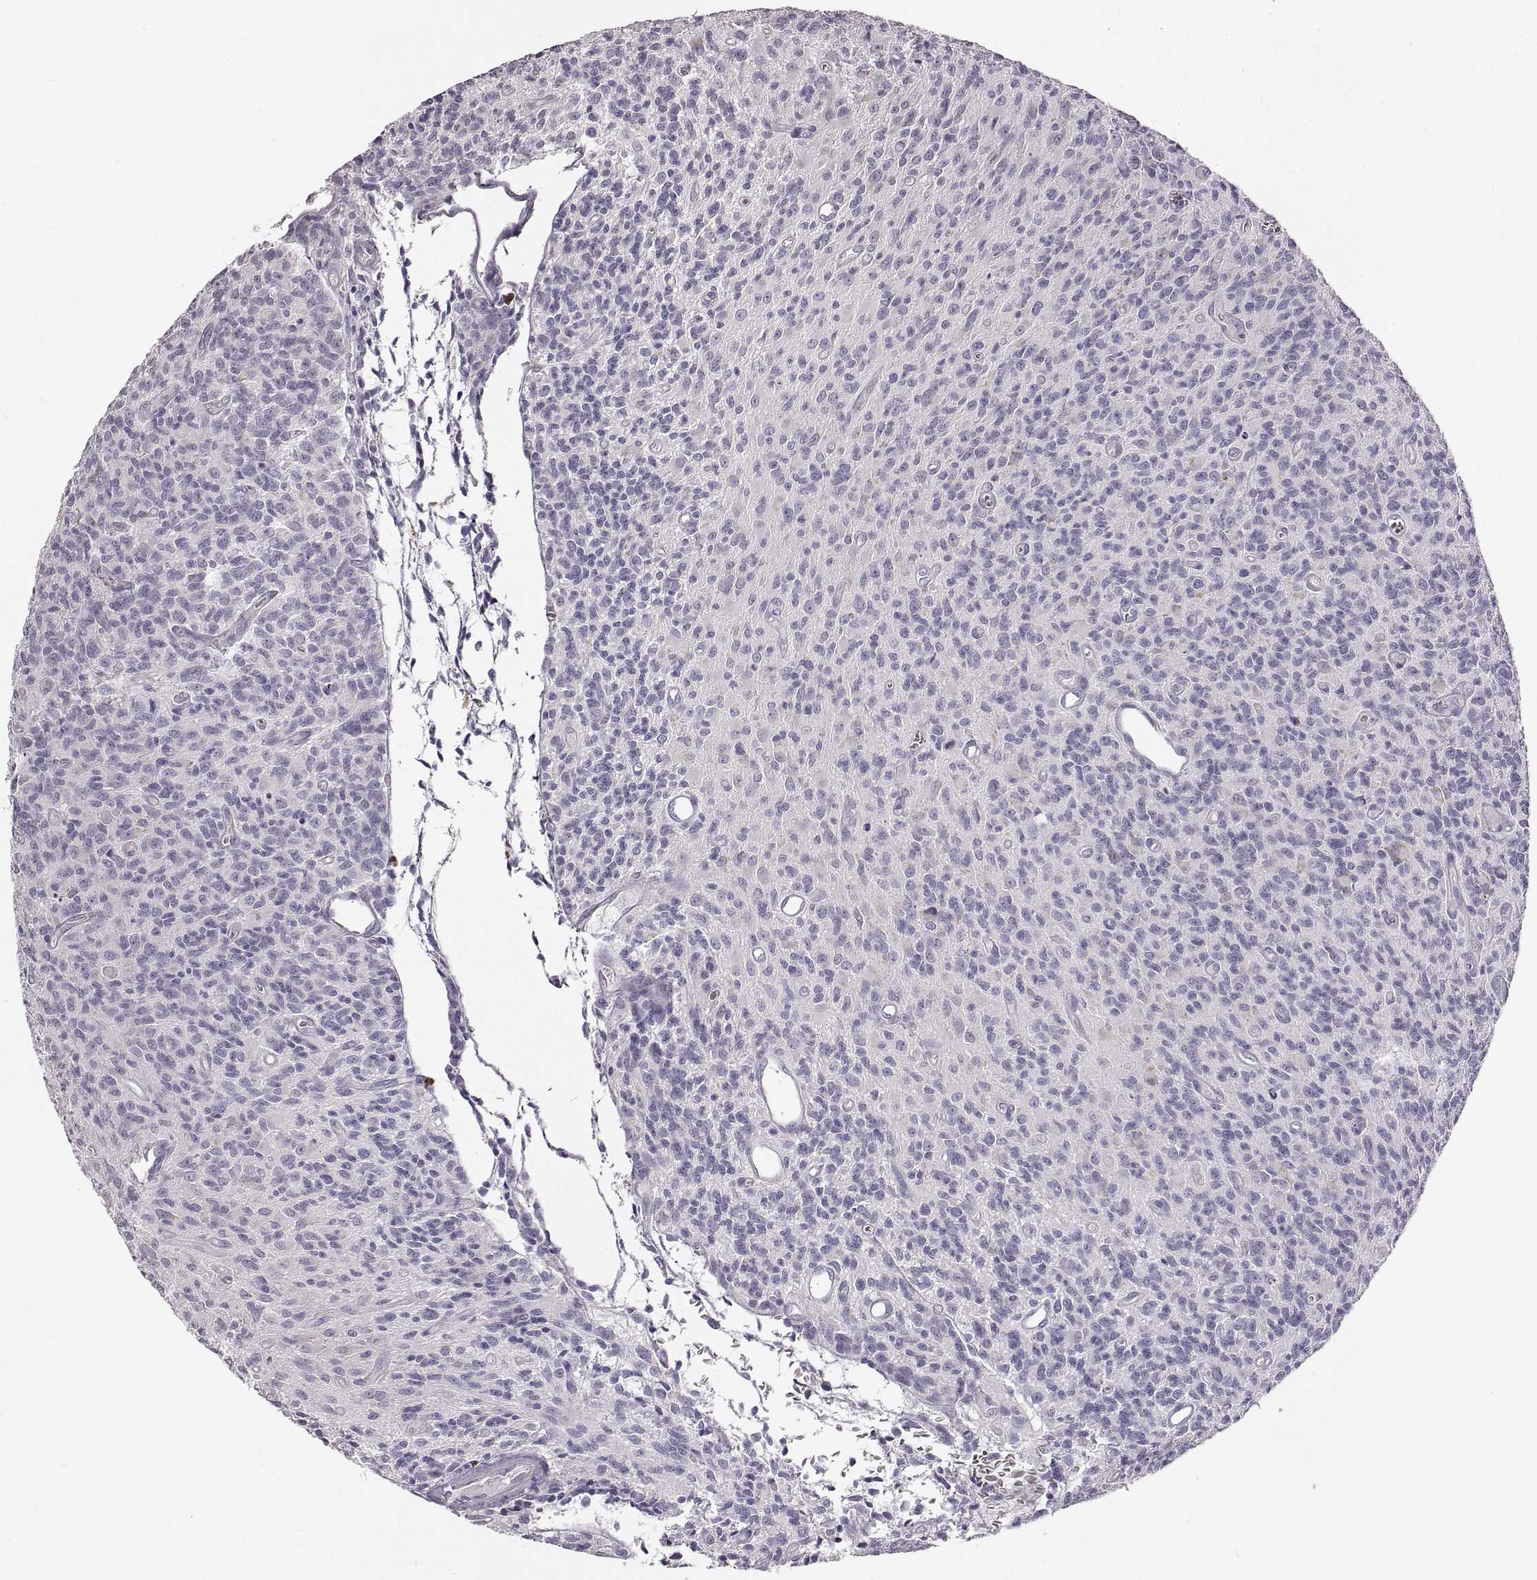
{"staining": {"intensity": "negative", "quantity": "none", "location": "none"}, "tissue": "glioma", "cell_type": "Tumor cells", "image_type": "cancer", "snomed": [{"axis": "morphology", "description": "Glioma, malignant, High grade"}, {"axis": "topography", "description": "Brain"}], "caption": "Human glioma stained for a protein using immunohistochemistry demonstrates no expression in tumor cells.", "gene": "RDH13", "patient": {"sex": "male", "age": 76}}